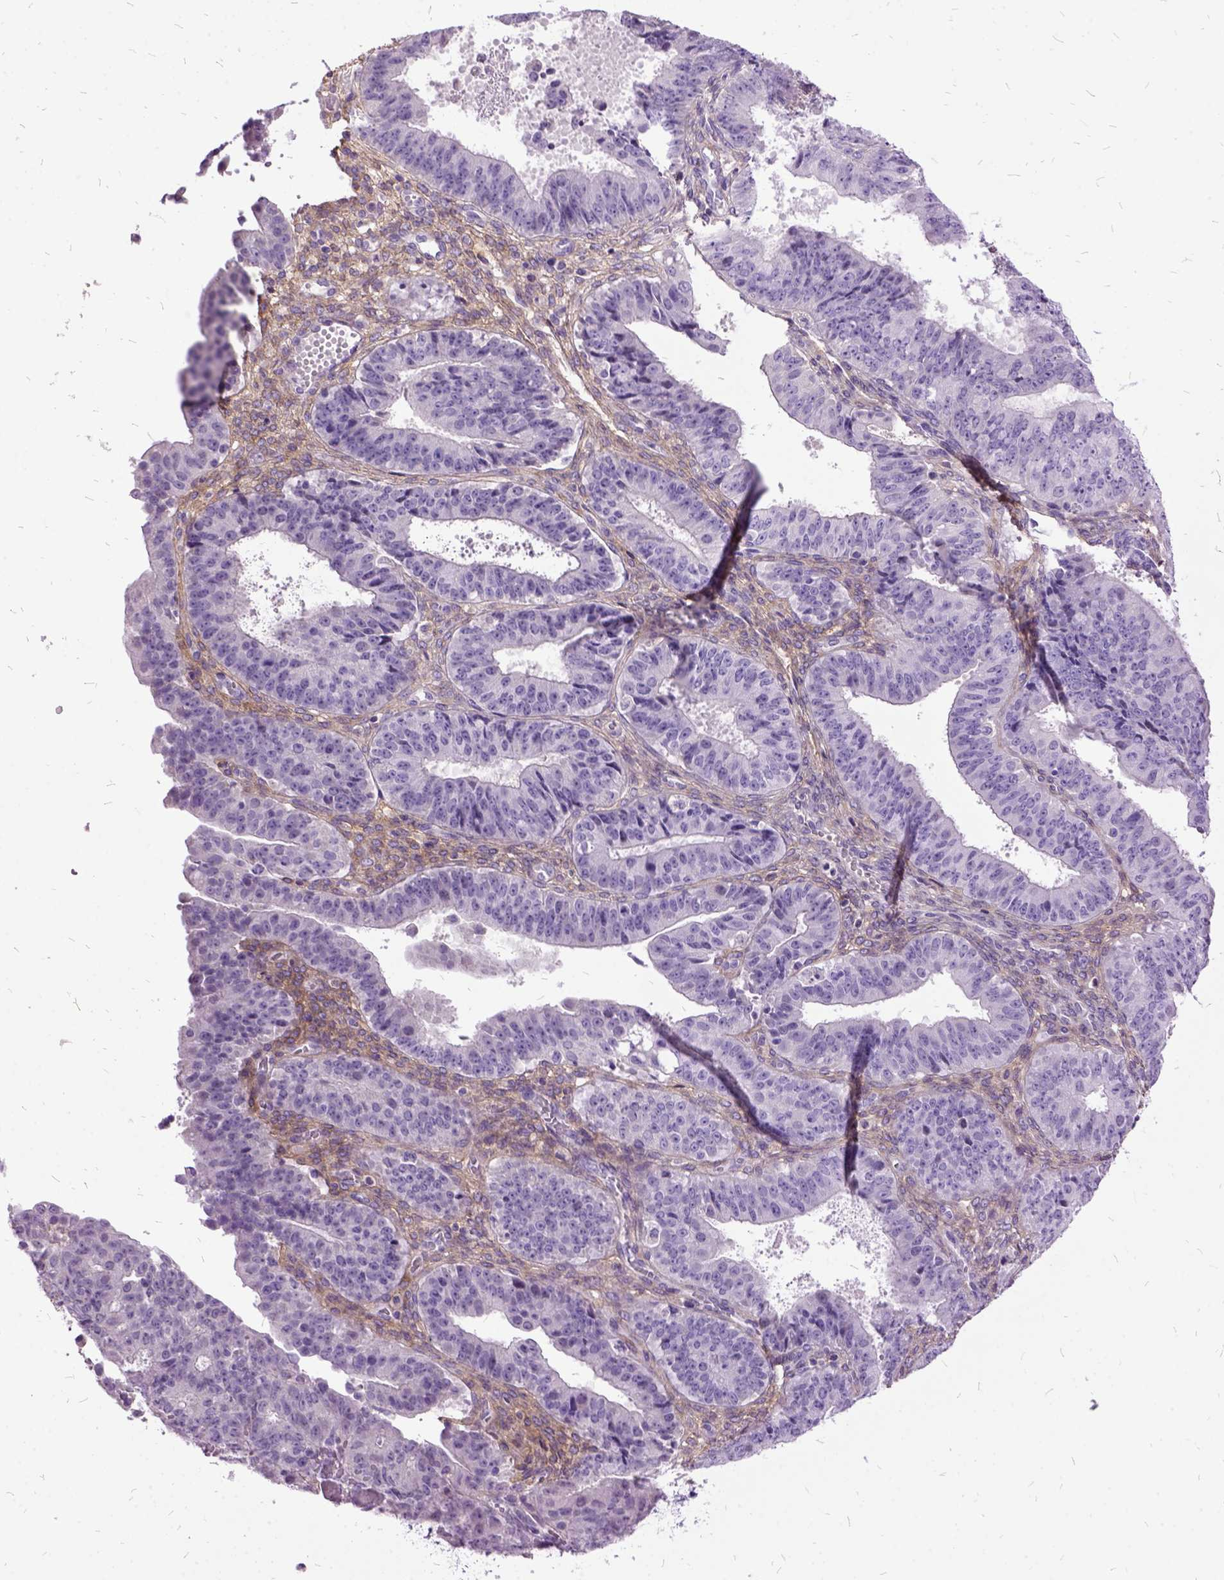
{"staining": {"intensity": "negative", "quantity": "none", "location": "none"}, "tissue": "ovarian cancer", "cell_type": "Tumor cells", "image_type": "cancer", "snomed": [{"axis": "morphology", "description": "Carcinoma, endometroid"}, {"axis": "topography", "description": "Ovary"}], "caption": "Human ovarian cancer (endometroid carcinoma) stained for a protein using immunohistochemistry demonstrates no staining in tumor cells.", "gene": "MME", "patient": {"sex": "female", "age": 42}}